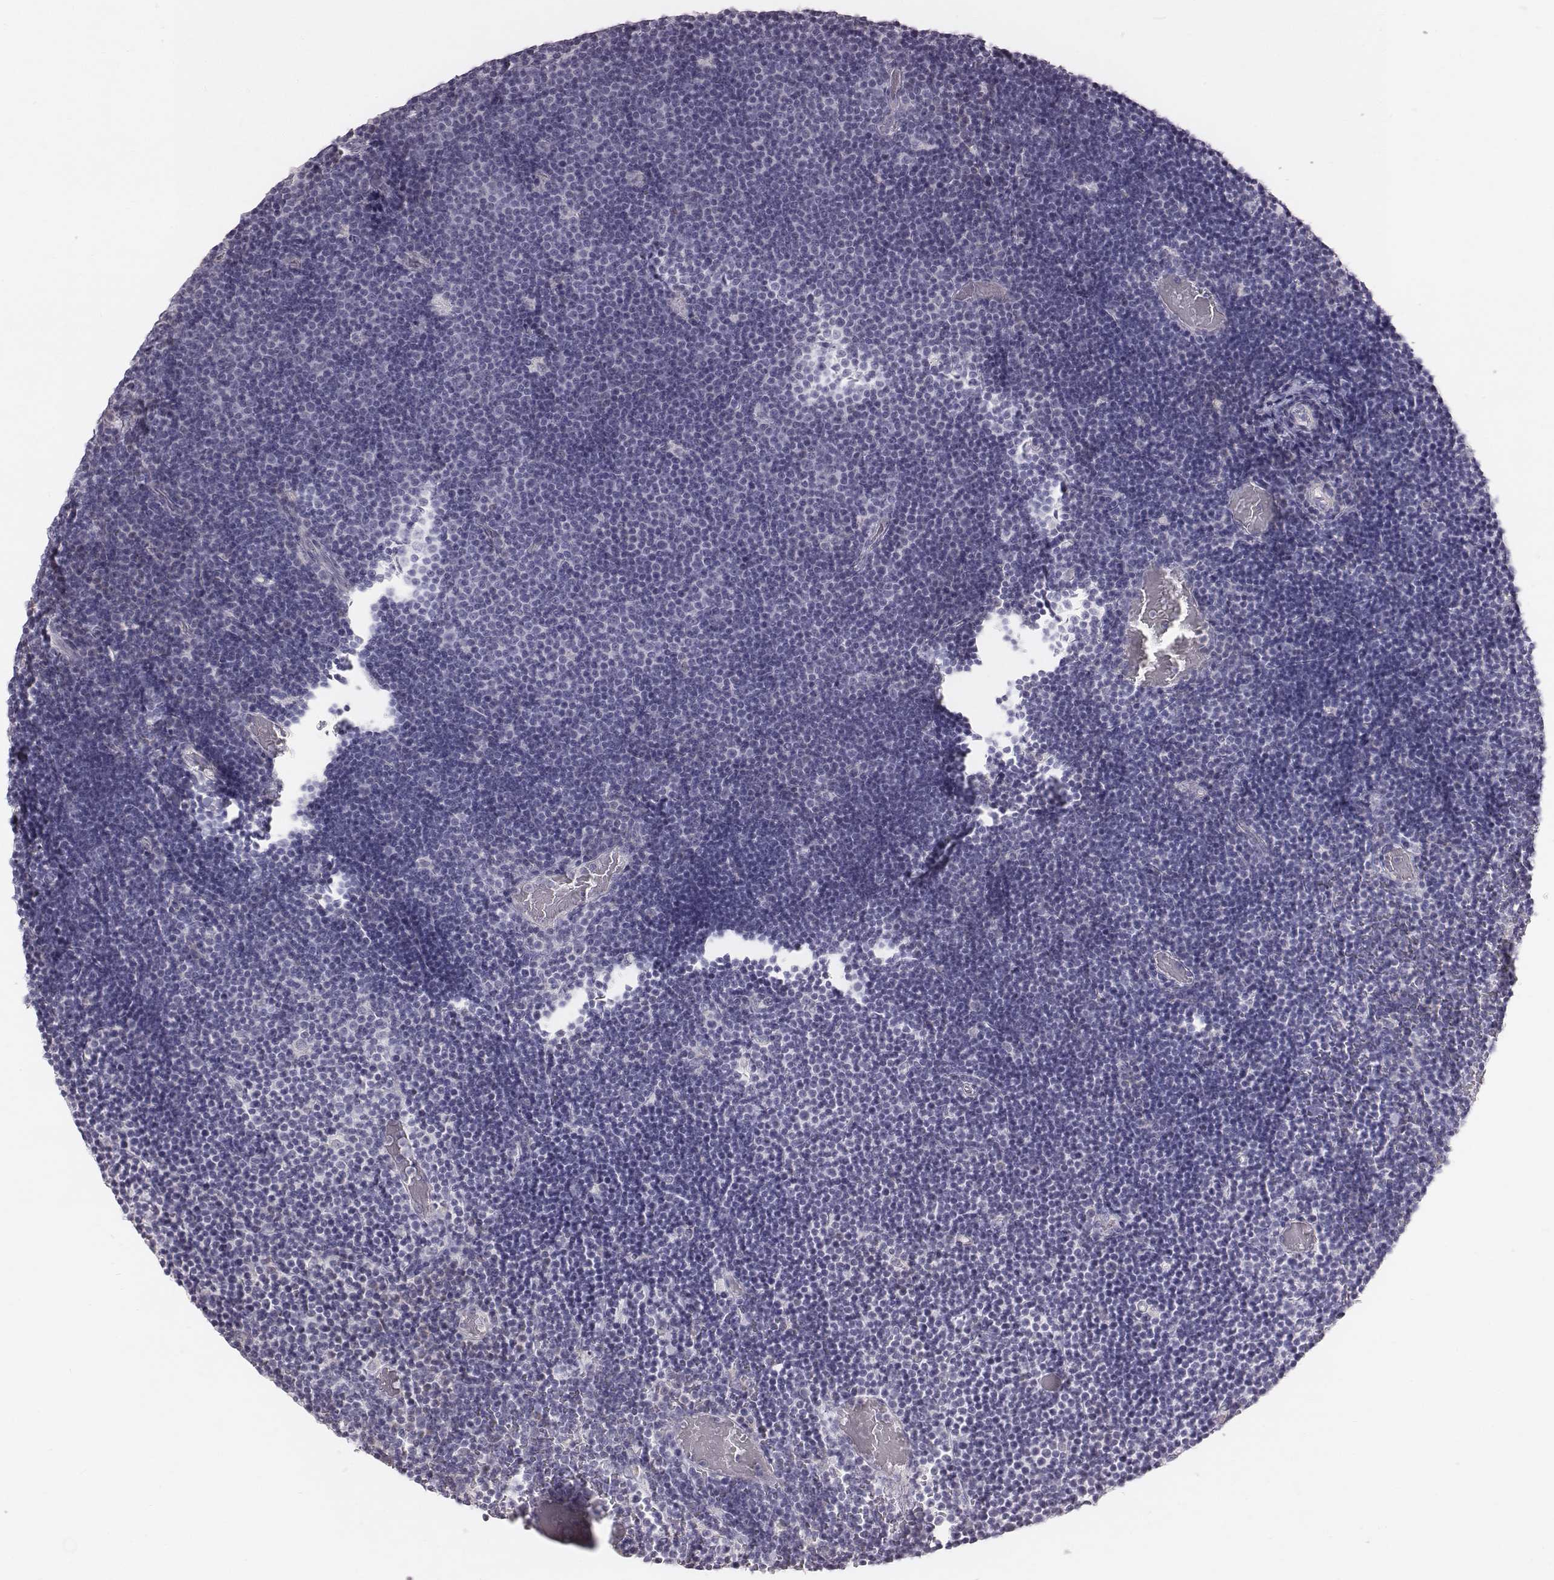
{"staining": {"intensity": "negative", "quantity": "none", "location": "none"}, "tissue": "lymphoma", "cell_type": "Tumor cells", "image_type": "cancer", "snomed": [{"axis": "morphology", "description": "Malignant lymphoma, non-Hodgkin's type, Low grade"}, {"axis": "topography", "description": "Brain"}], "caption": "There is no significant staining in tumor cells of low-grade malignant lymphoma, non-Hodgkin's type. (DAB IHC with hematoxylin counter stain).", "gene": "C6orf58", "patient": {"sex": "female", "age": 66}}